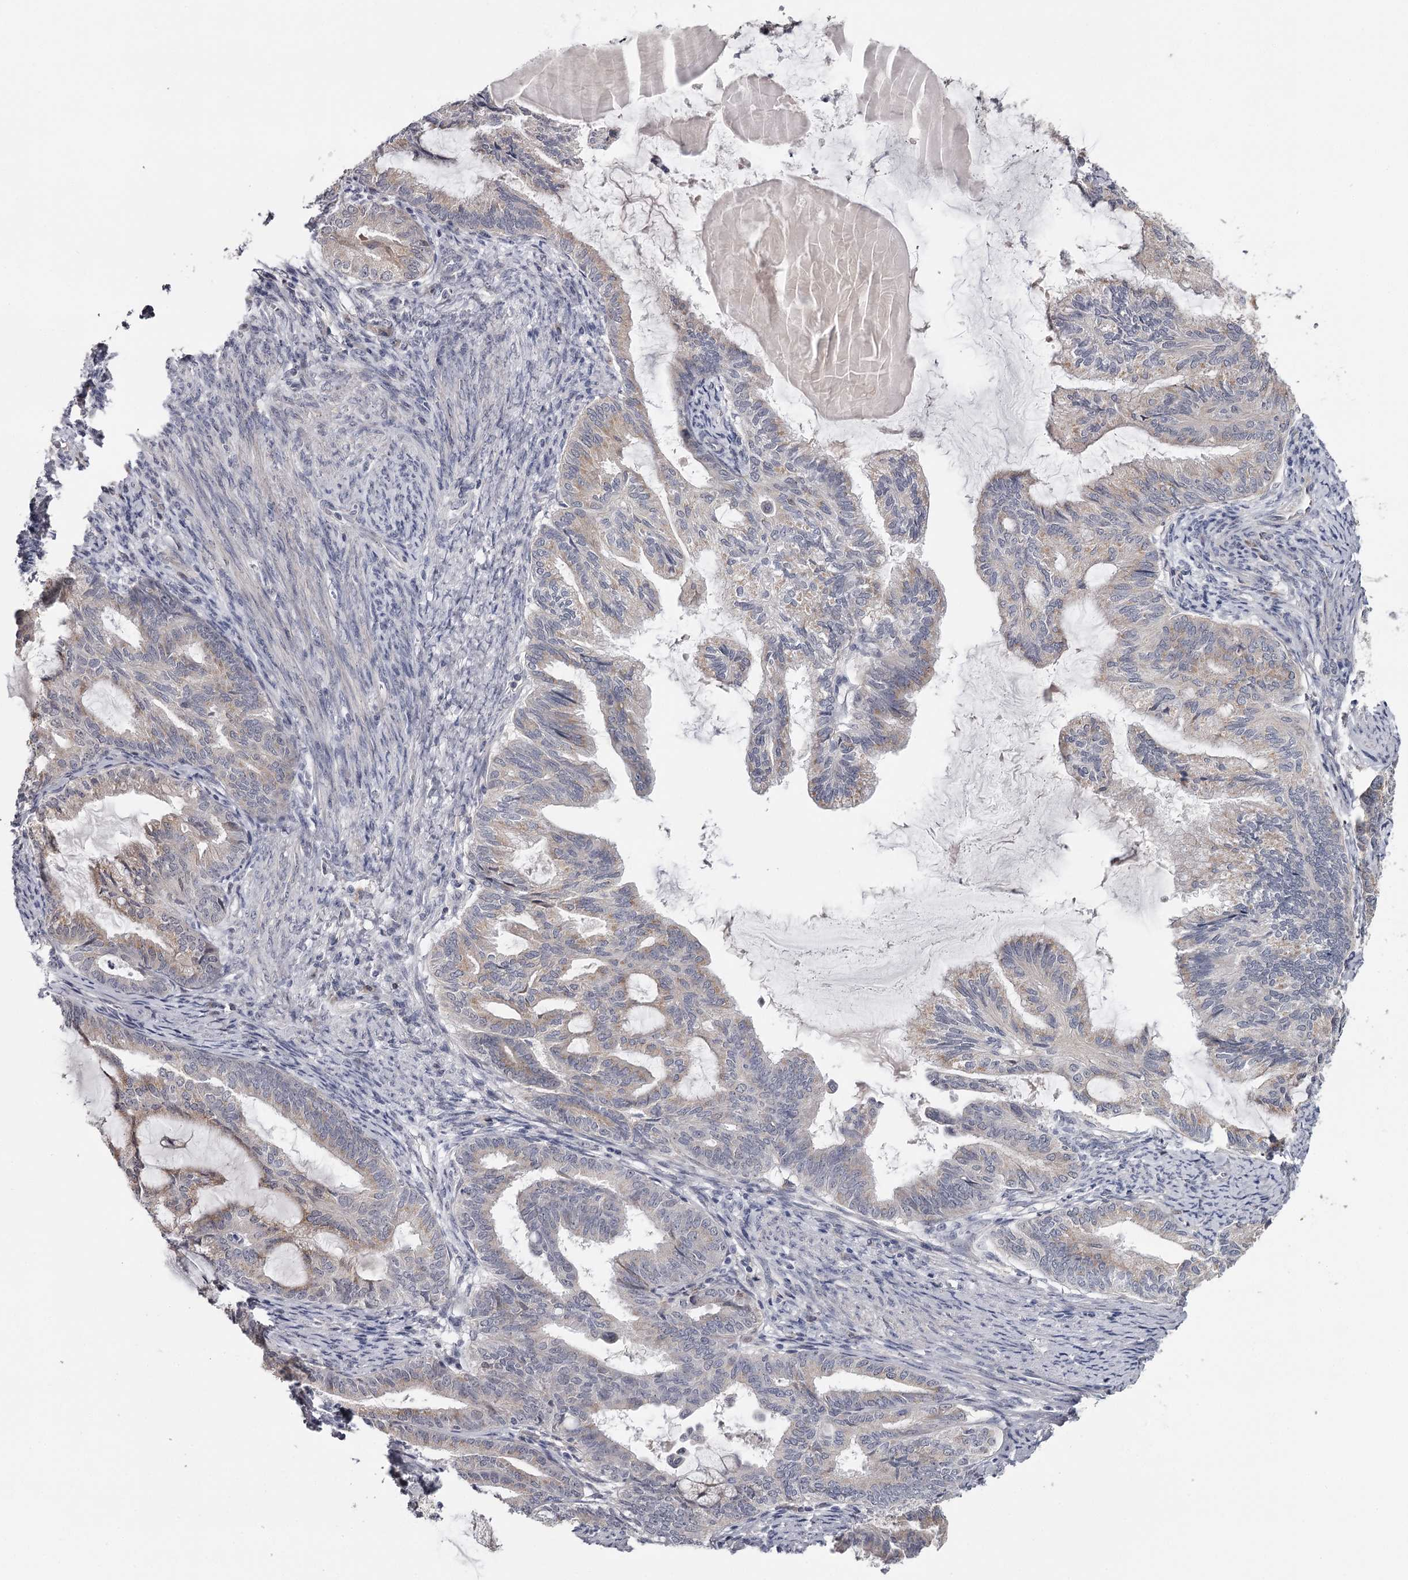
{"staining": {"intensity": "weak", "quantity": "25%-75%", "location": "cytoplasmic/membranous"}, "tissue": "endometrial cancer", "cell_type": "Tumor cells", "image_type": "cancer", "snomed": [{"axis": "morphology", "description": "Adenocarcinoma, NOS"}, {"axis": "topography", "description": "Endometrium"}], "caption": "Immunohistochemical staining of endometrial adenocarcinoma displays low levels of weak cytoplasmic/membranous protein expression in about 25%-75% of tumor cells.", "gene": "GTSF1", "patient": {"sex": "female", "age": 86}}